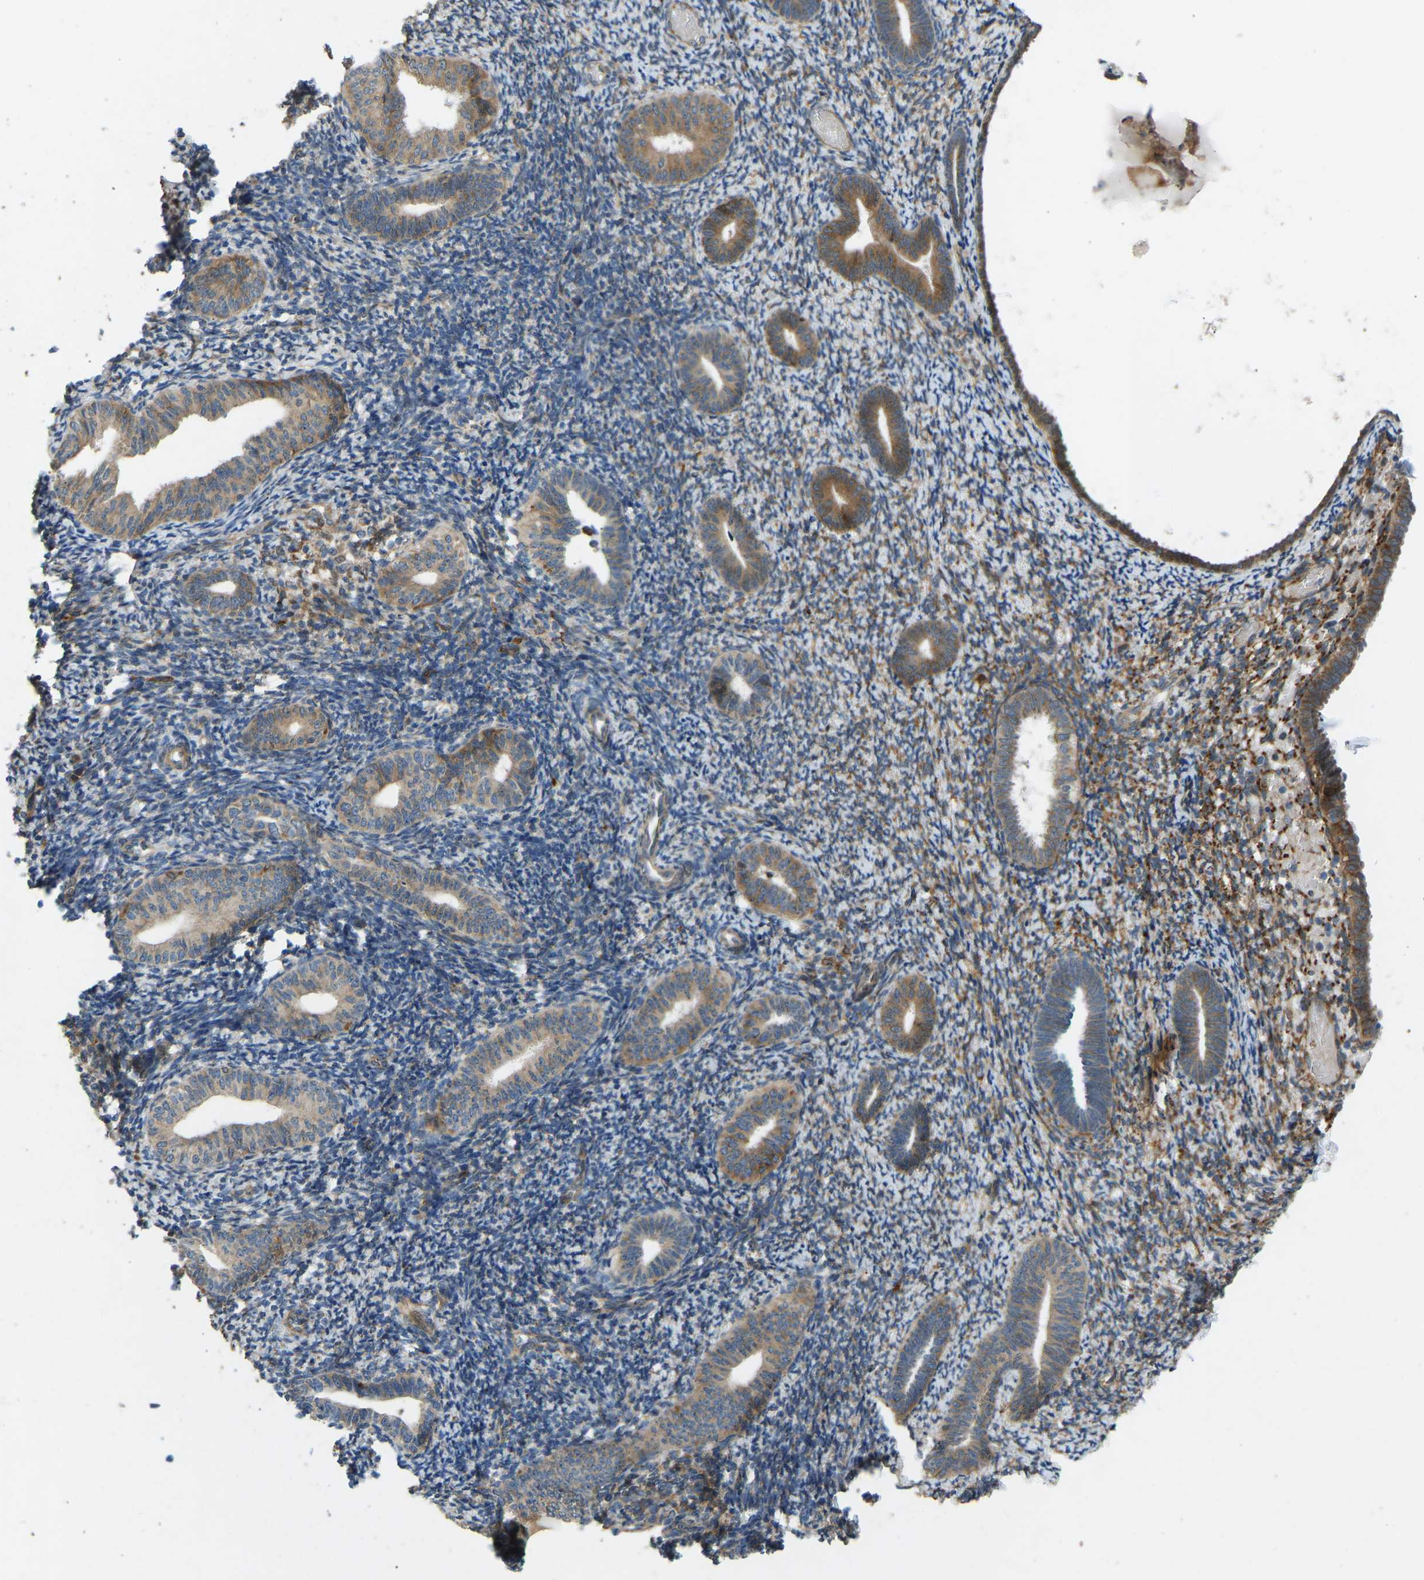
{"staining": {"intensity": "moderate", "quantity": "25%-75%", "location": "cytoplasmic/membranous"}, "tissue": "endometrium", "cell_type": "Cells in endometrial stroma", "image_type": "normal", "snomed": [{"axis": "morphology", "description": "Normal tissue, NOS"}, {"axis": "topography", "description": "Endometrium"}], "caption": "Endometrium was stained to show a protein in brown. There is medium levels of moderate cytoplasmic/membranous staining in about 25%-75% of cells in endometrial stroma. The staining was performed using DAB (3,3'-diaminobenzidine) to visualize the protein expression in brown, while the nuclei were stained in blue with hematoxylin (Magnification: 20x).", "gene": "OS9", "patient": {"sex": "female", "age": 66}}